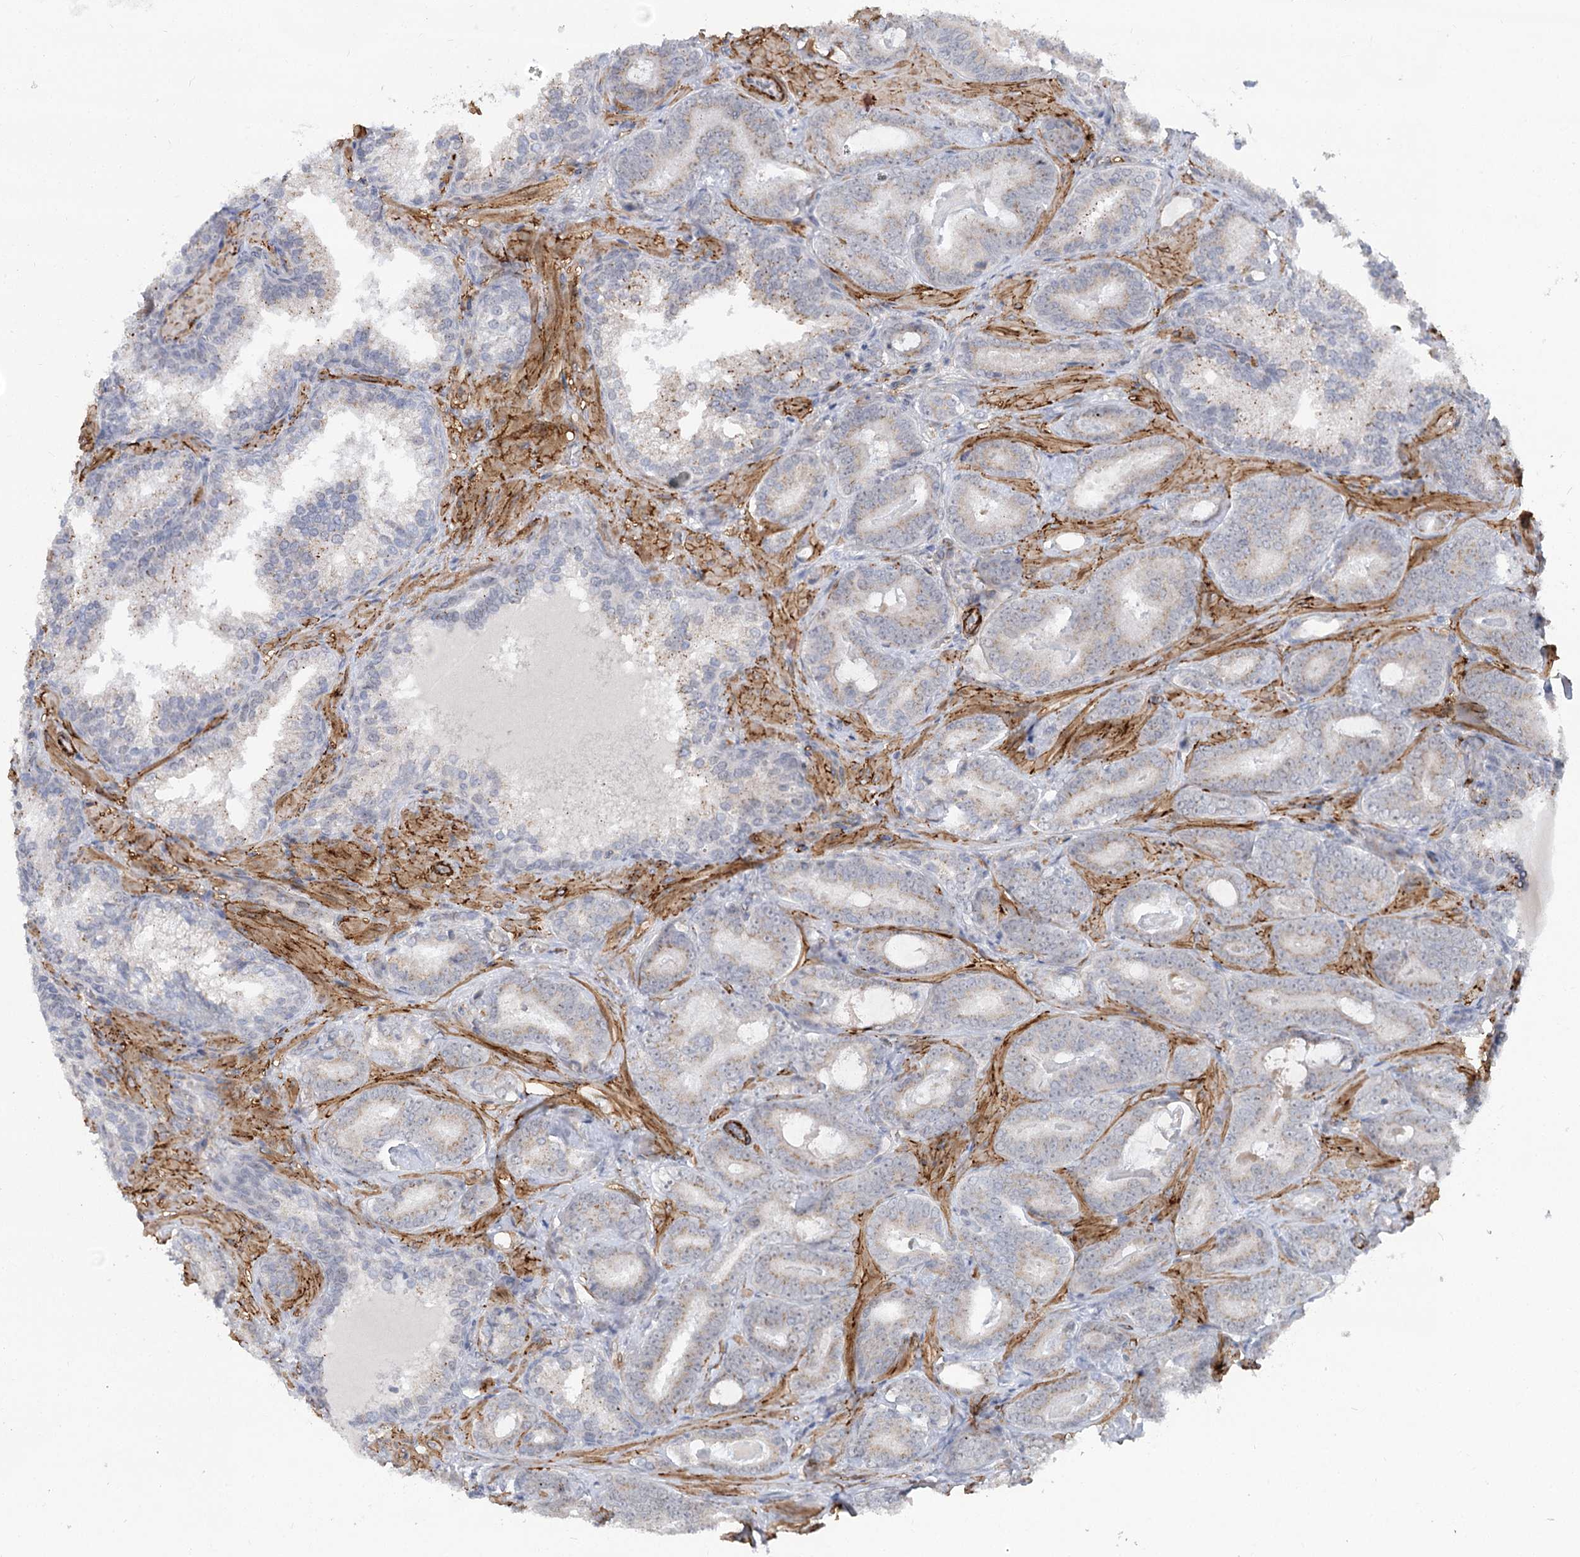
{"staining": {"intensity": "weak", "quantity": "25%-75%", "location": "cytoplasmic/membranous"}, "tissue": "prostate cancer", "cell_type": "Tumor cells", "image_type": "cancer", "snomed": [{"axis": "morphology", "description": "Adenocarcinoma, Low grade"}, {"axis": "topography", "description": "Prostate"}], "caption": "Immunohistochemical staining of human prostate cancer (low-grade adenocarcinoma) shows low levels of weak cytoplasmic/membranous staining in about 25%-75% of tumor cells. (DAB (3,3'-diaminobenzidine) = brown stain, brightfield microscopy at high magnification).", "gene": "GNL3L", "patient": {"sex": "male", "age": 60}}